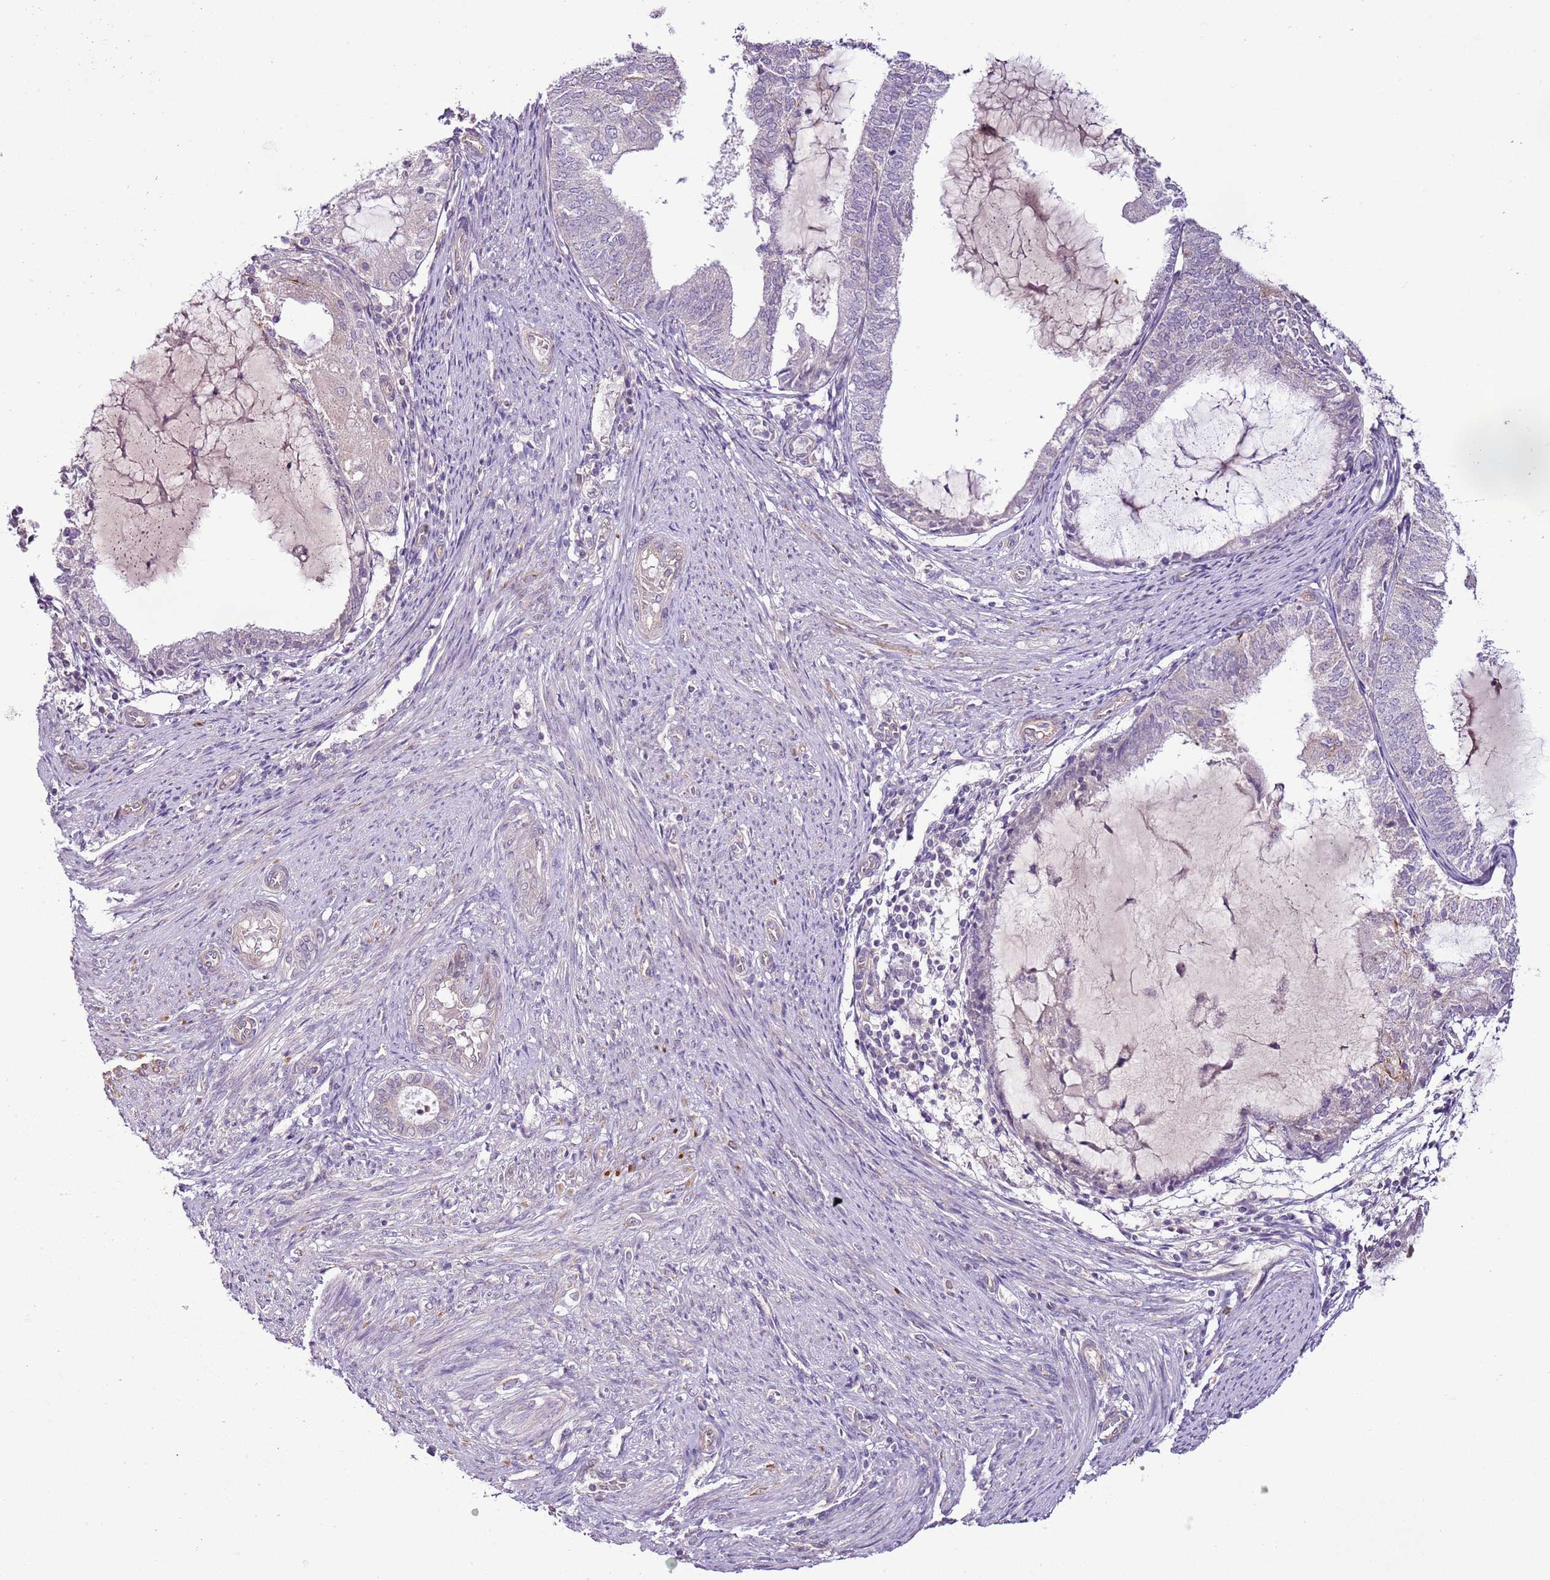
{"staining": {"intensity": "negative", "quantity": "none", "location": "none"}, "tissue": "endometrial cancer", "cell_type": "Tumor cells", "image_type": "cancer", "snomed": [{"axis": "morphology", "description": "Adenocarcinoma, NOS"}, {"axis": "topography", "description": "Endometrium"}], "caption": "The photomicrograph demonstrates no staining of tumor cells in endometrial cancer.", "gene": "CMKLR1", "patient": {"sex": "female", "age": 81}}